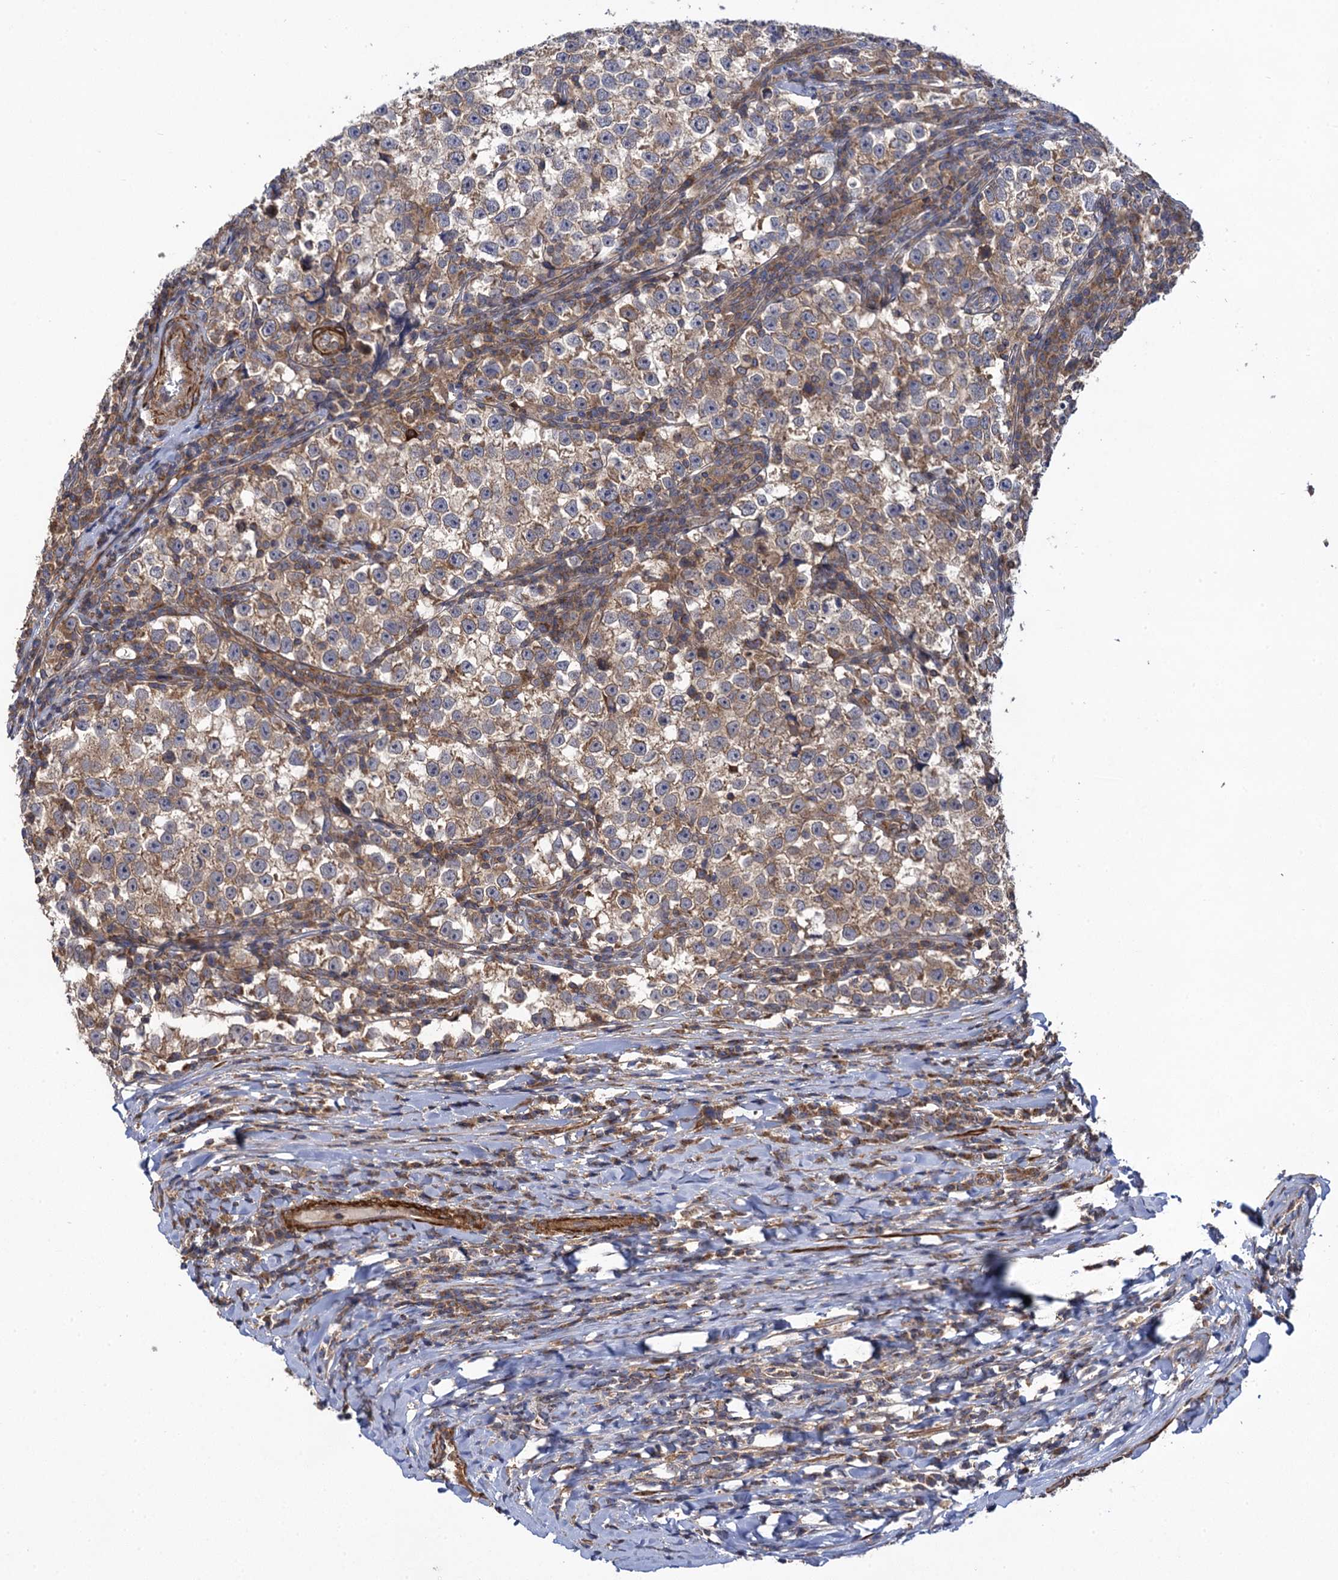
{"staining": {"intensity": "weak", "quantity": ">75%", "location": "cytoplasmic/membranous"}, "tissue": "testis cancer", "cell_type": "Tumor cells", "image_type": "cancer", "snomed": [{"axis": "morphology", "description": "Normal tissue, NOS"}, {"axis": "morphology", "description": "Seminoma, NOS"}, {"axis": "topography", "description": "Testis"}], "caption": "Seminoma (testis) stained with a brown dye displays weak cytoplasmic/membranous positive expression in approximately >75% of tumor cells.", "gene": "WDR88", "patient": {"sex": "male", "age": 43}}